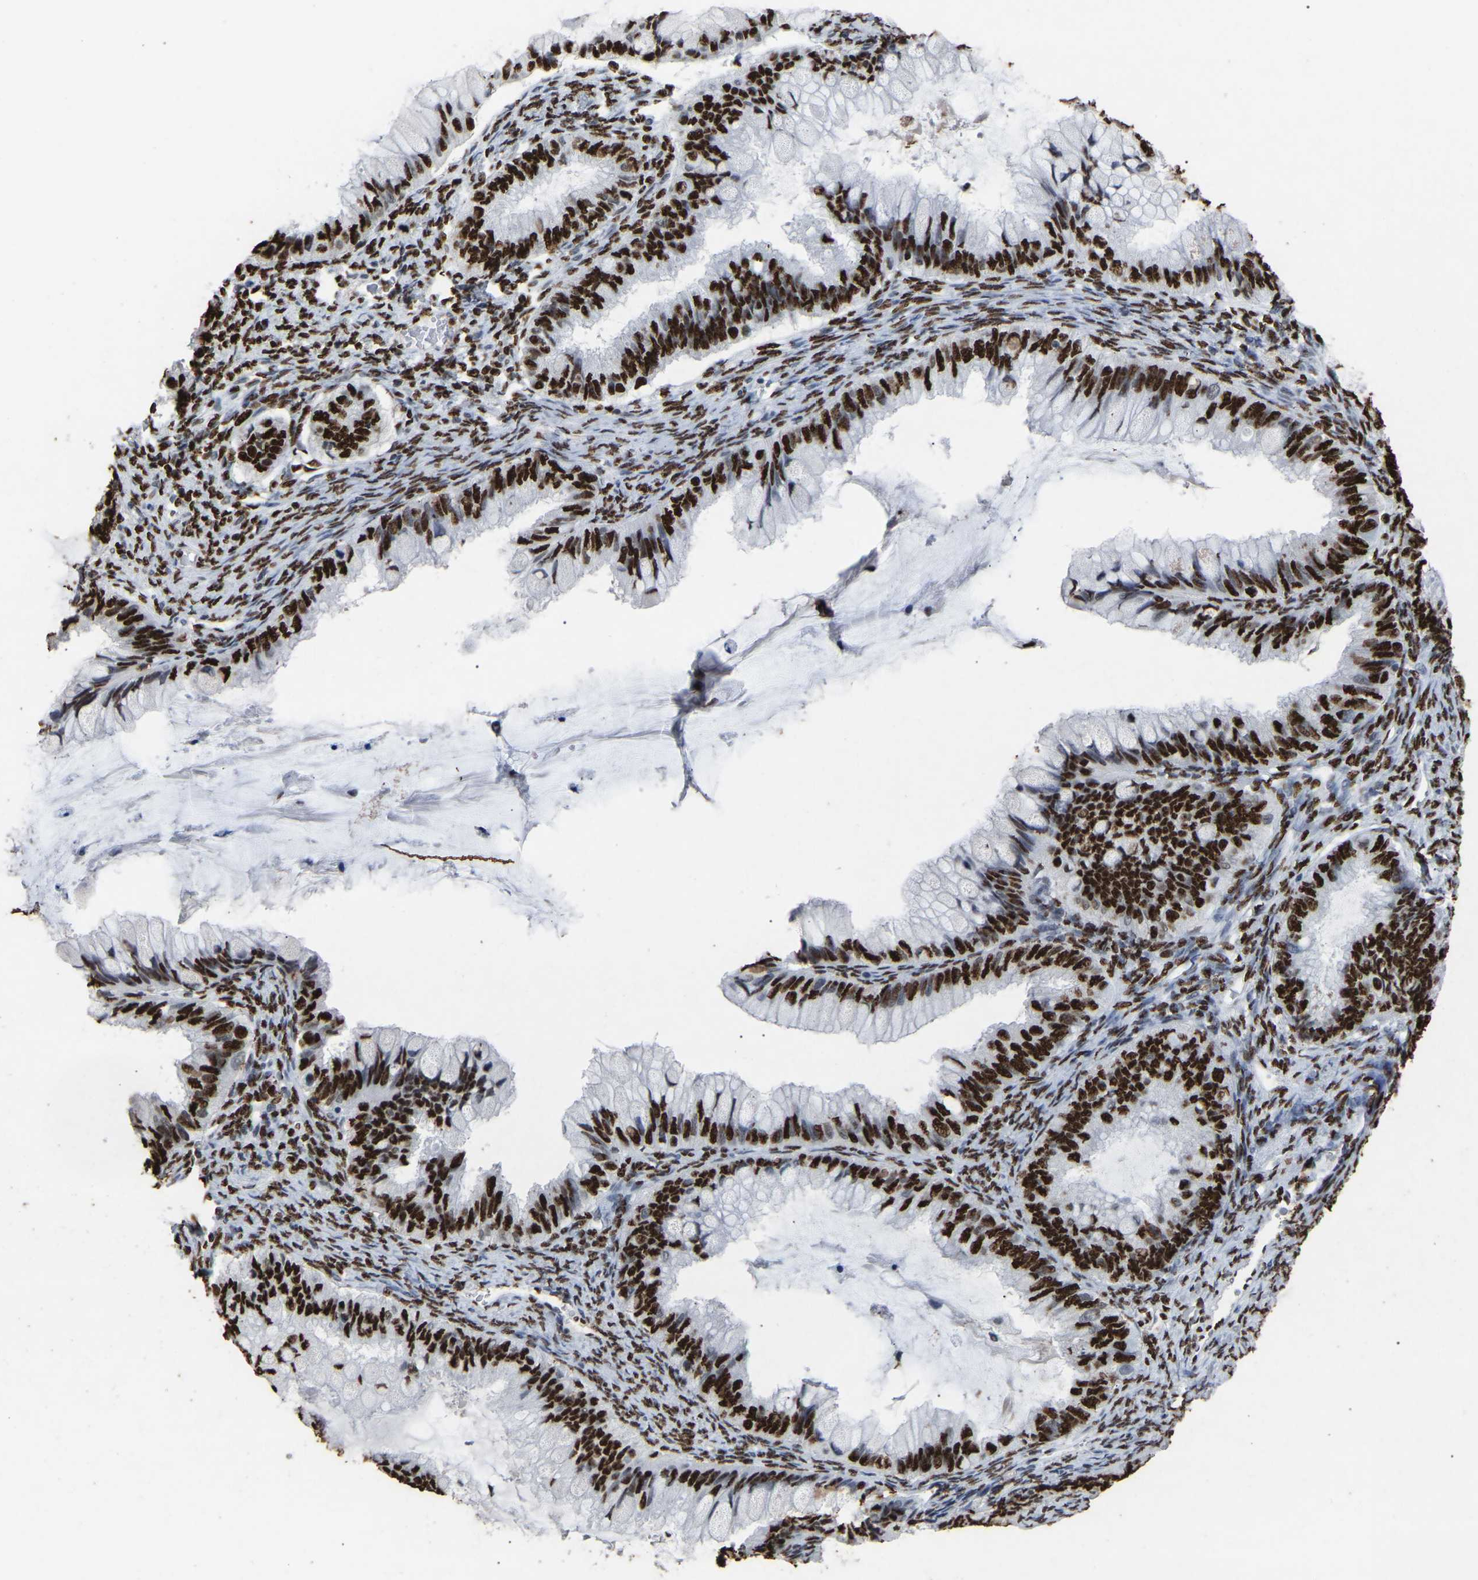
{"staining": {"intensity": "strong", "quantity": ">75%", "location": "nuclear"}, "tissue": "ovarian cancer", "cell_type": "Tumor cells", "image_type": "cancer", "snomed": [{"axis": "morphology", "description": "Cystadenocarcinoma, mucinous, NOS"}, {"axis": "topography", "description": "Ovary"}], "caption": "Protein staining of ovarian cancer (mucinous cystadenocarcinoma) tissue shows strong nuclear positivity in about >75% of tumor cells.", "gene": "RBL2", "patient": {"sex": "female", "age": 80}}